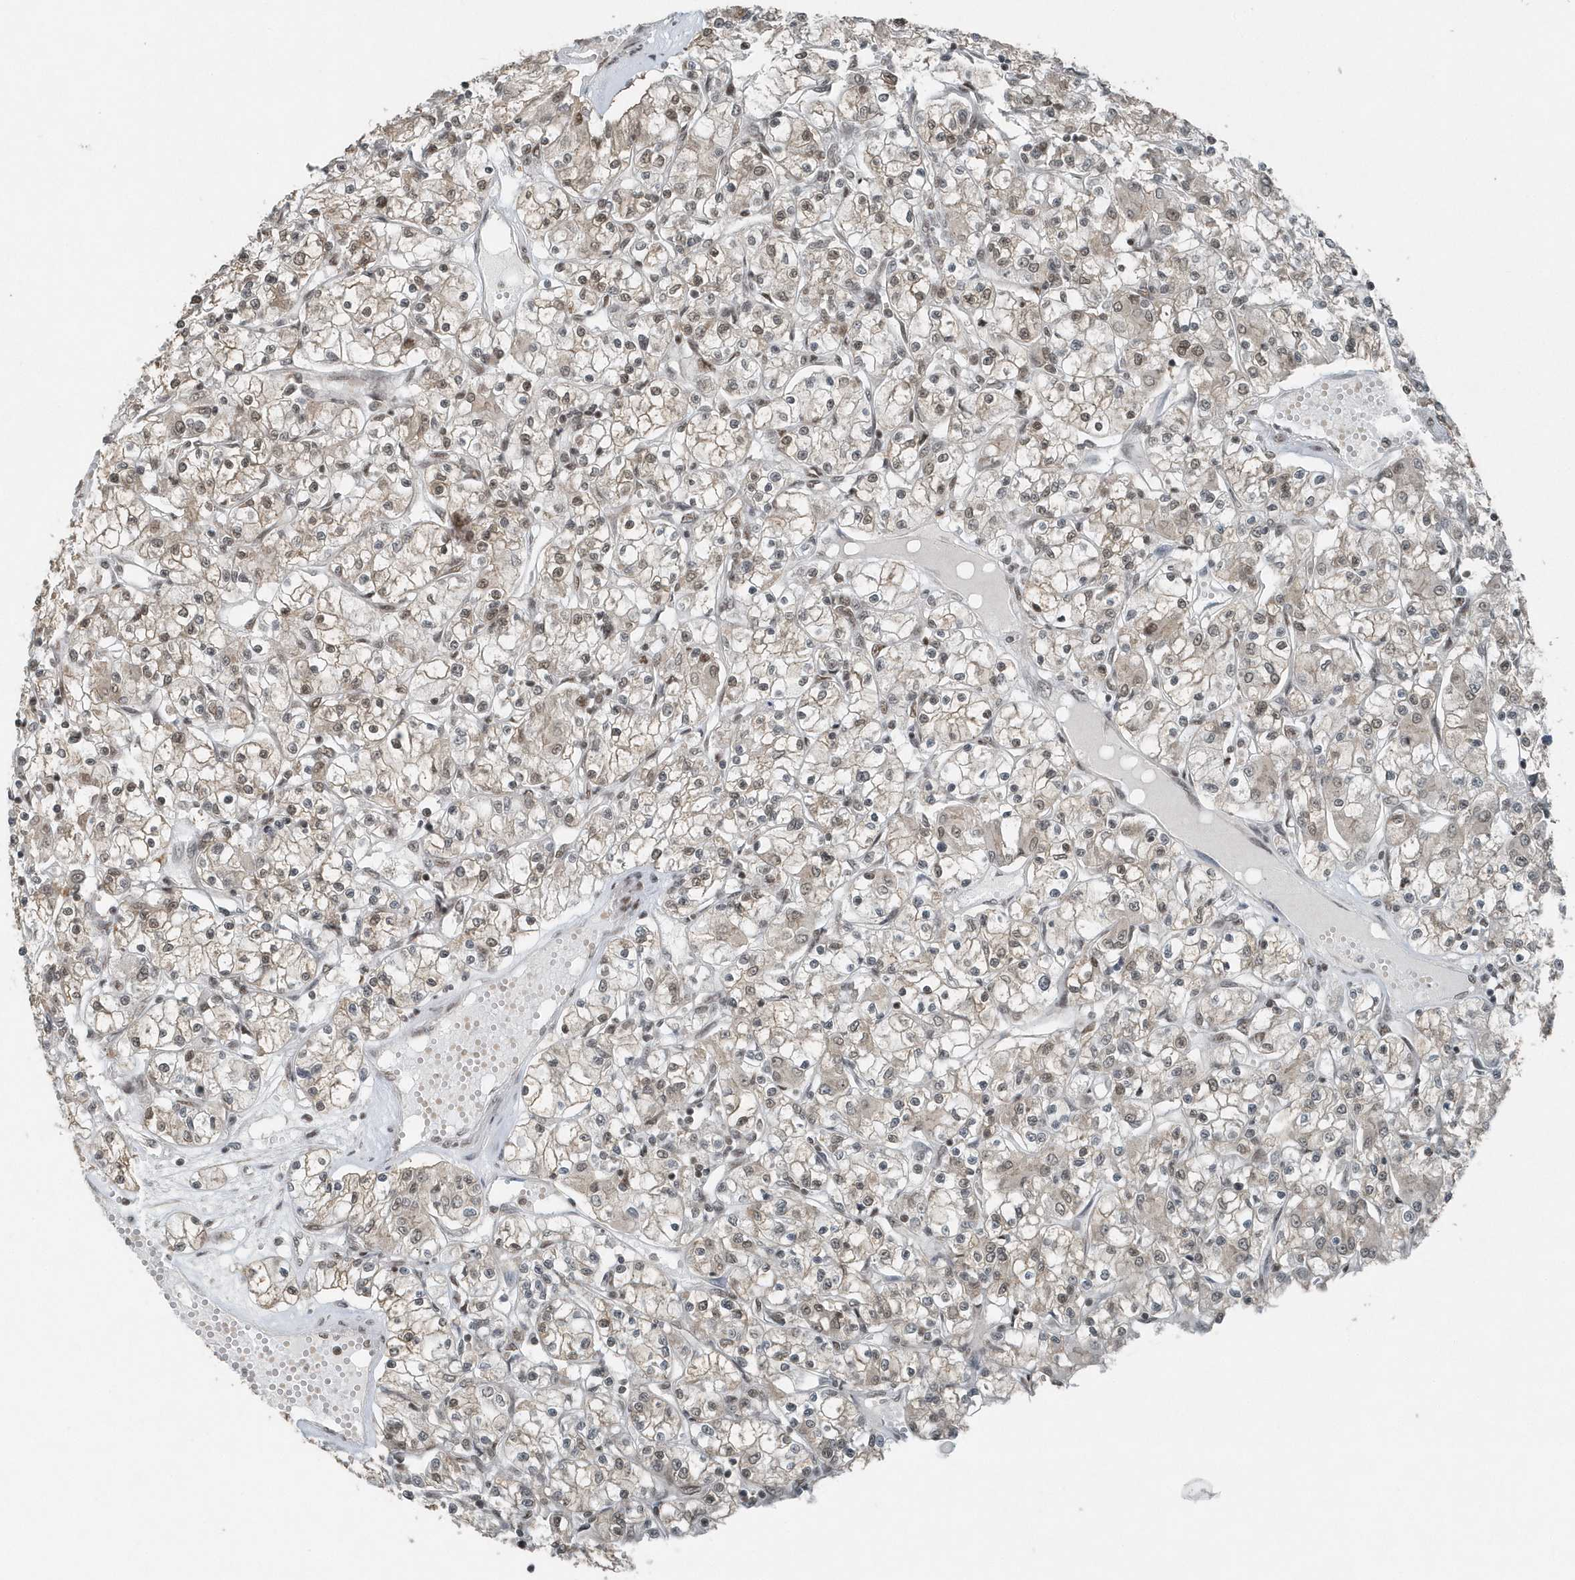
{"staining": {"intensity": "weak", "quantity": "25%-75%", "location": "nuclear"}, "tissue": "renal cancer", "cell_type": "Tumor cells", "image_type": "cancer", "snomed": [{"axis": "morphology", "description": "Adenocarcinoma, NOS"}, {"axis": "topography", "description": "Kidney"}], "caption": "IHC staining of renal cancer (adenocarcinoma), which demonstrates low levels of weak nuclear expression in about 25%-75% of tumor cells indicating weak nuclear protein positivity. The staining was performed using DAB (brown) for protein detection and nuclei were counterstained in hematoxylin (blue).", "gene": "YTHDC1", "patient": {"sex": "female", "age": 59}}